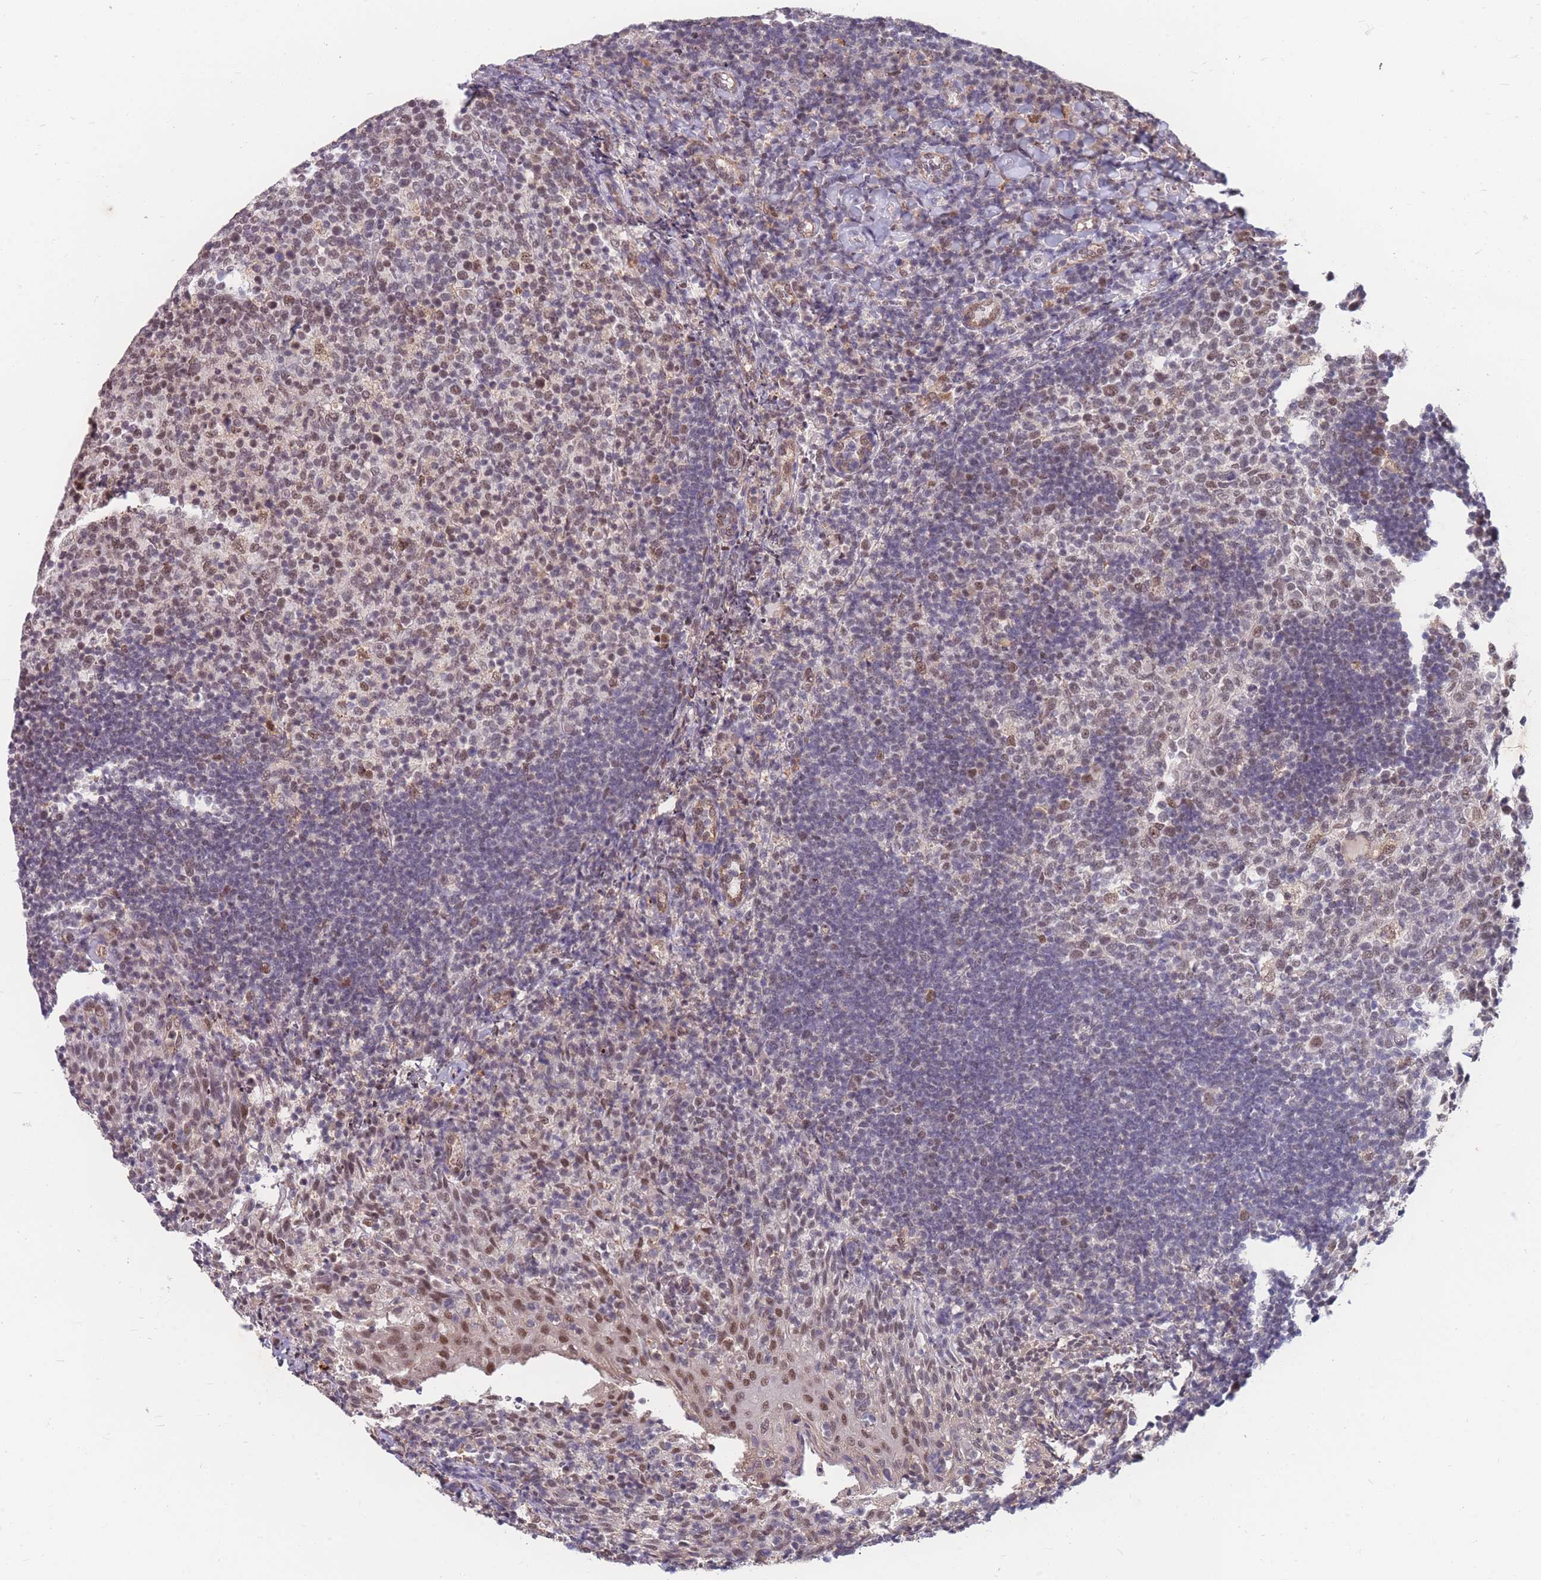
{"staining": {"intensity": "moderate", "quantity": ">75%", "location": "nuclear"}, "tissue": "tonsil", "cell_type": "Germinal center cells", "image_type": "normal", "snomed": [{"axis": "morphology", "description": "Normal tissue, NOS"}, {"axis": "topography", "description": "Tonsil"}], "caption": "Germinal center cells show medium levels of moderate nuclear expression in approximately >75% of cells in benign tonsil.", "gene": "SNRPA1", "patient": {"sex": "female", "age": 10}}